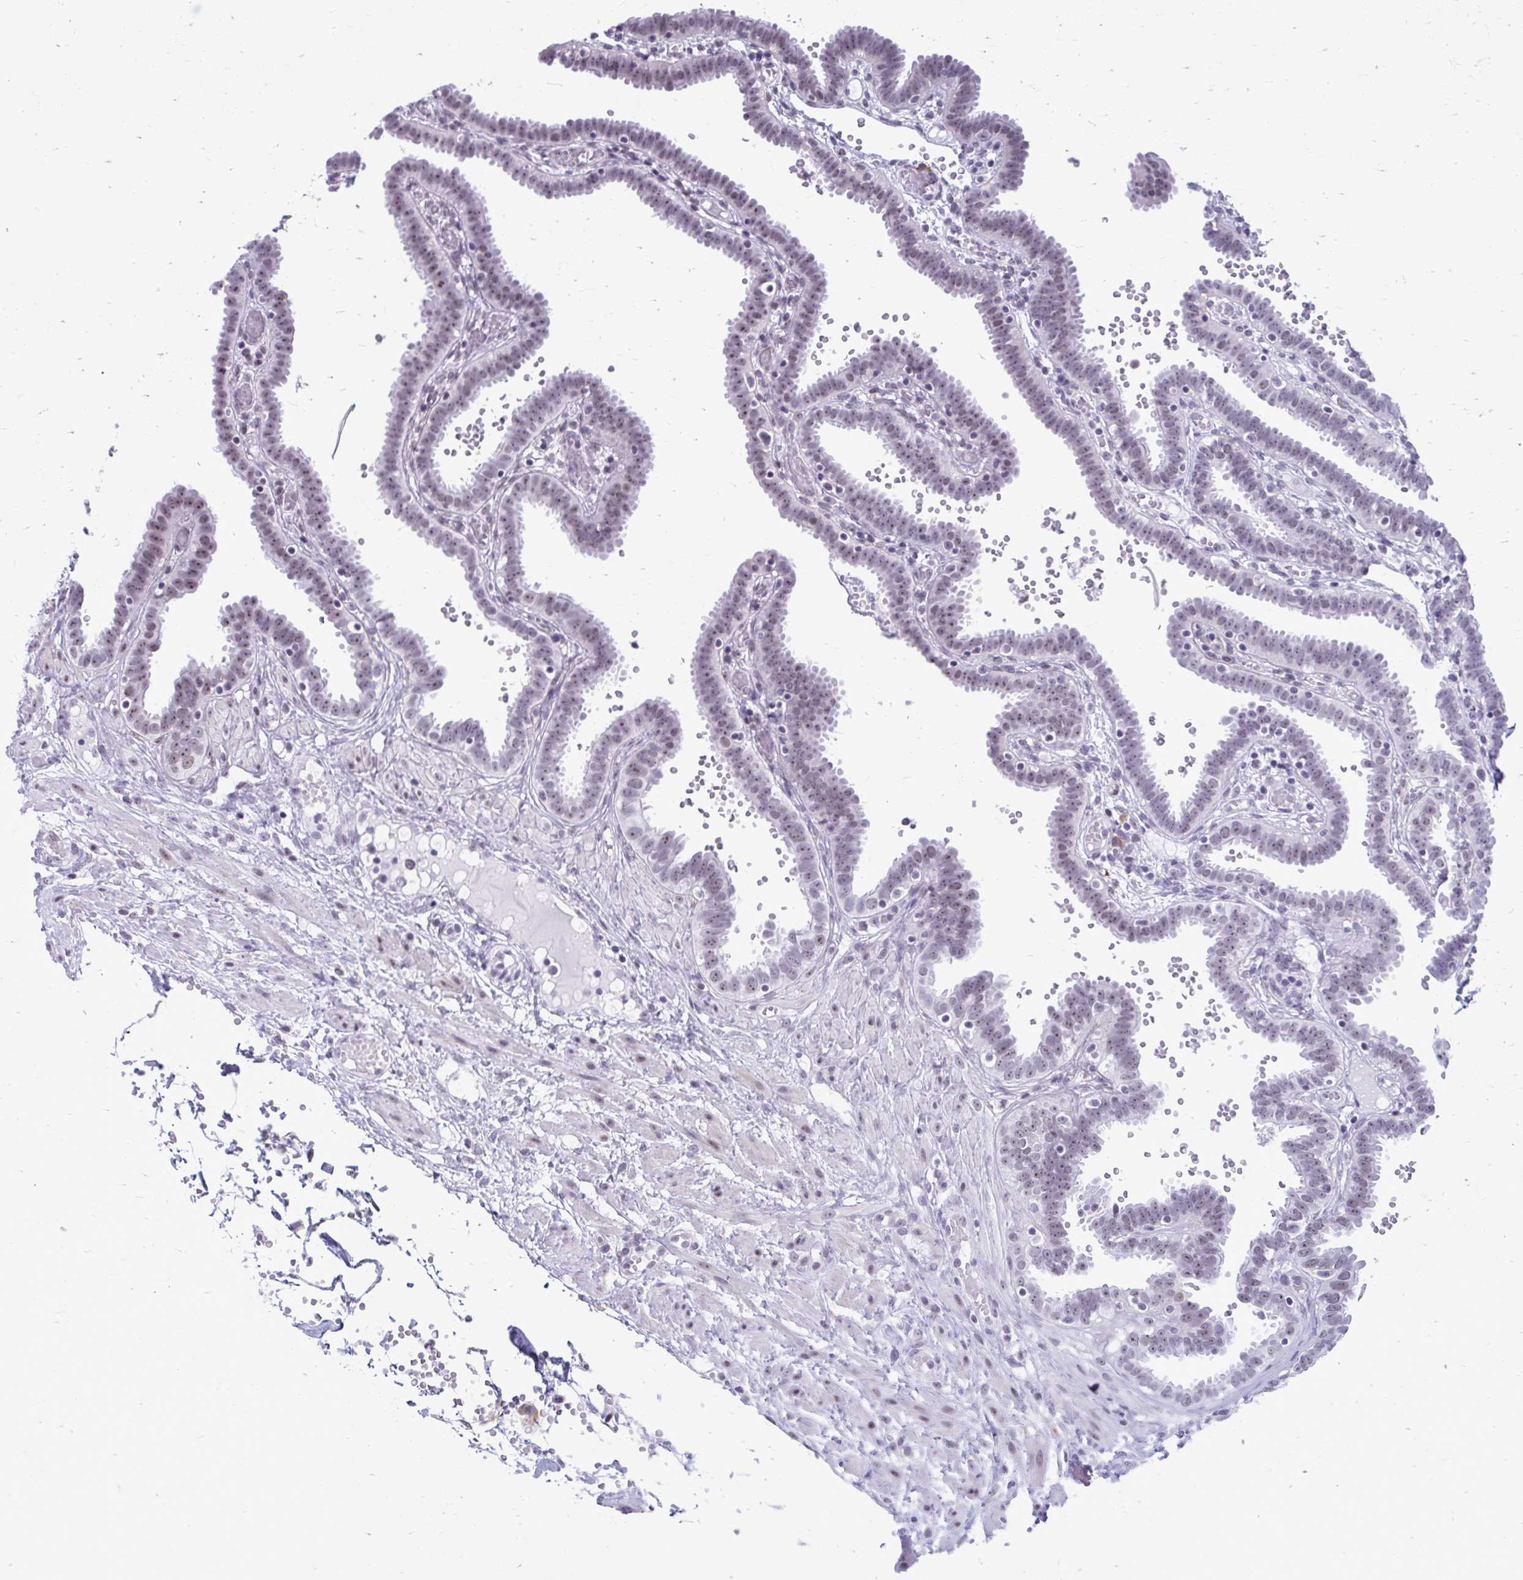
{"staining": {"intensity": "weak", "quantity": ">75%", "location": "nuclear"}, "tissue": "fallopian tube", "cell_type": "Glandular cells", "image_type": "normal", "snomed": [{"axis": "morphology", "description": "Normal tissue, NOS"}, {"axis": "topography", "description": "Fallopian tube"}], "caption": "This micrograph exhibits benign fallopian tube stained with IHC to label a protein in brown. The nuclear of glandular cells show weak positivity for the protein. Nuclei are counter-stained blue.", "gene": "PROSER1", "patient": {"sex": "female", "age": 37}}